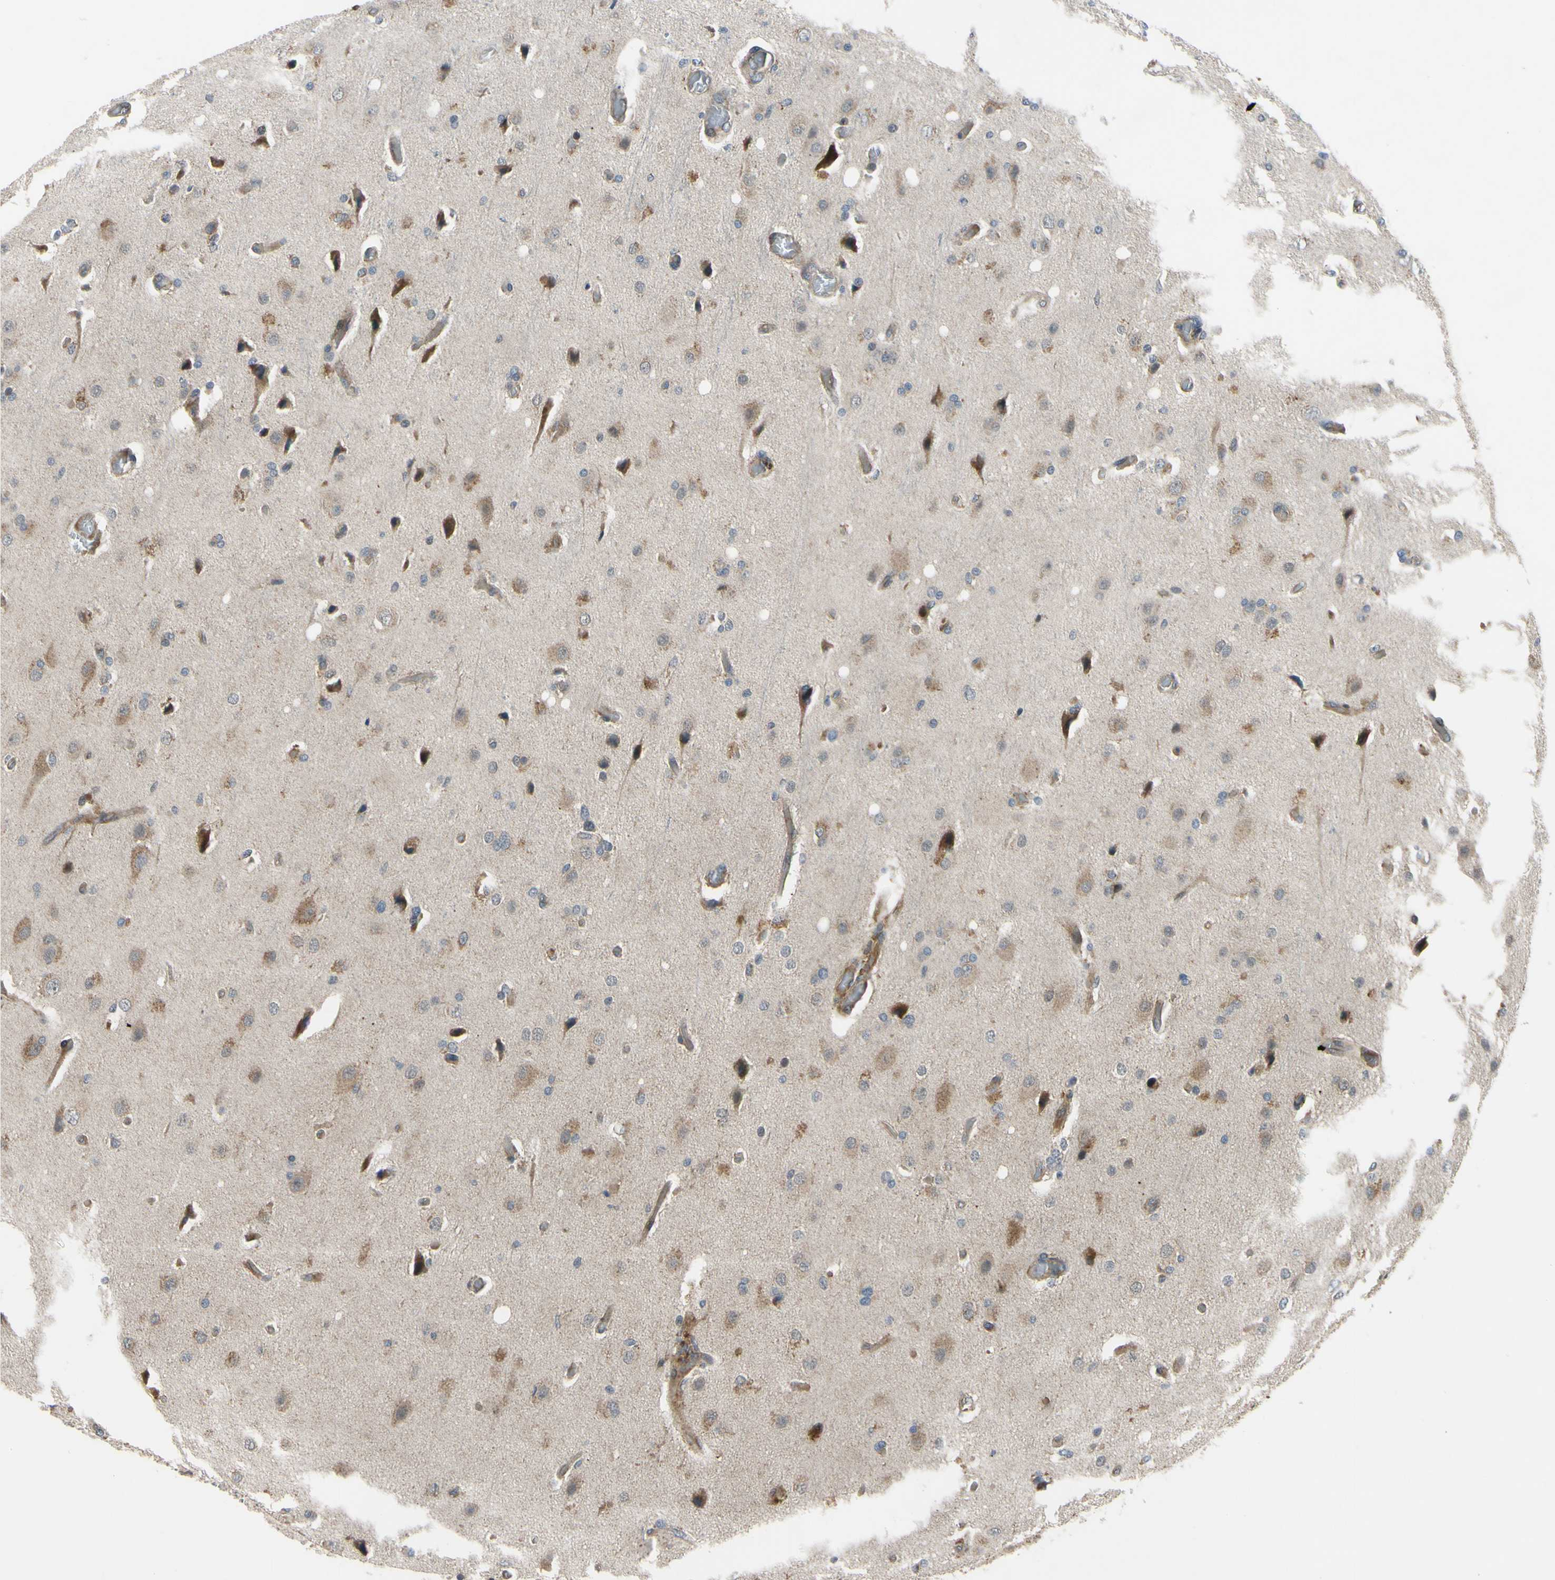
{"staining": {"intensity": "moderate", "quantity": ">75%", "location": "cytoplasmic/membranous"}, "tissue": "glioma", "cell_type": "Tumor cells", "image_type": "cancer", "snomed": [{"axis": "morphology", "description": "Normal tissue, NOS"}, {"axis": "morphology", "description": "Glioma, malignant, High grade"}, {"axis": "topography", "description": "Cerebral cortex"}], "caption": "Tumor cells exhibit medium levels of moderate cytoplasmic/membranous positivity in about >75% of cells in human malignant glioma (high-grade).", "gene": "COMMD9", "patient": {"sex": "male", "age": 77}}